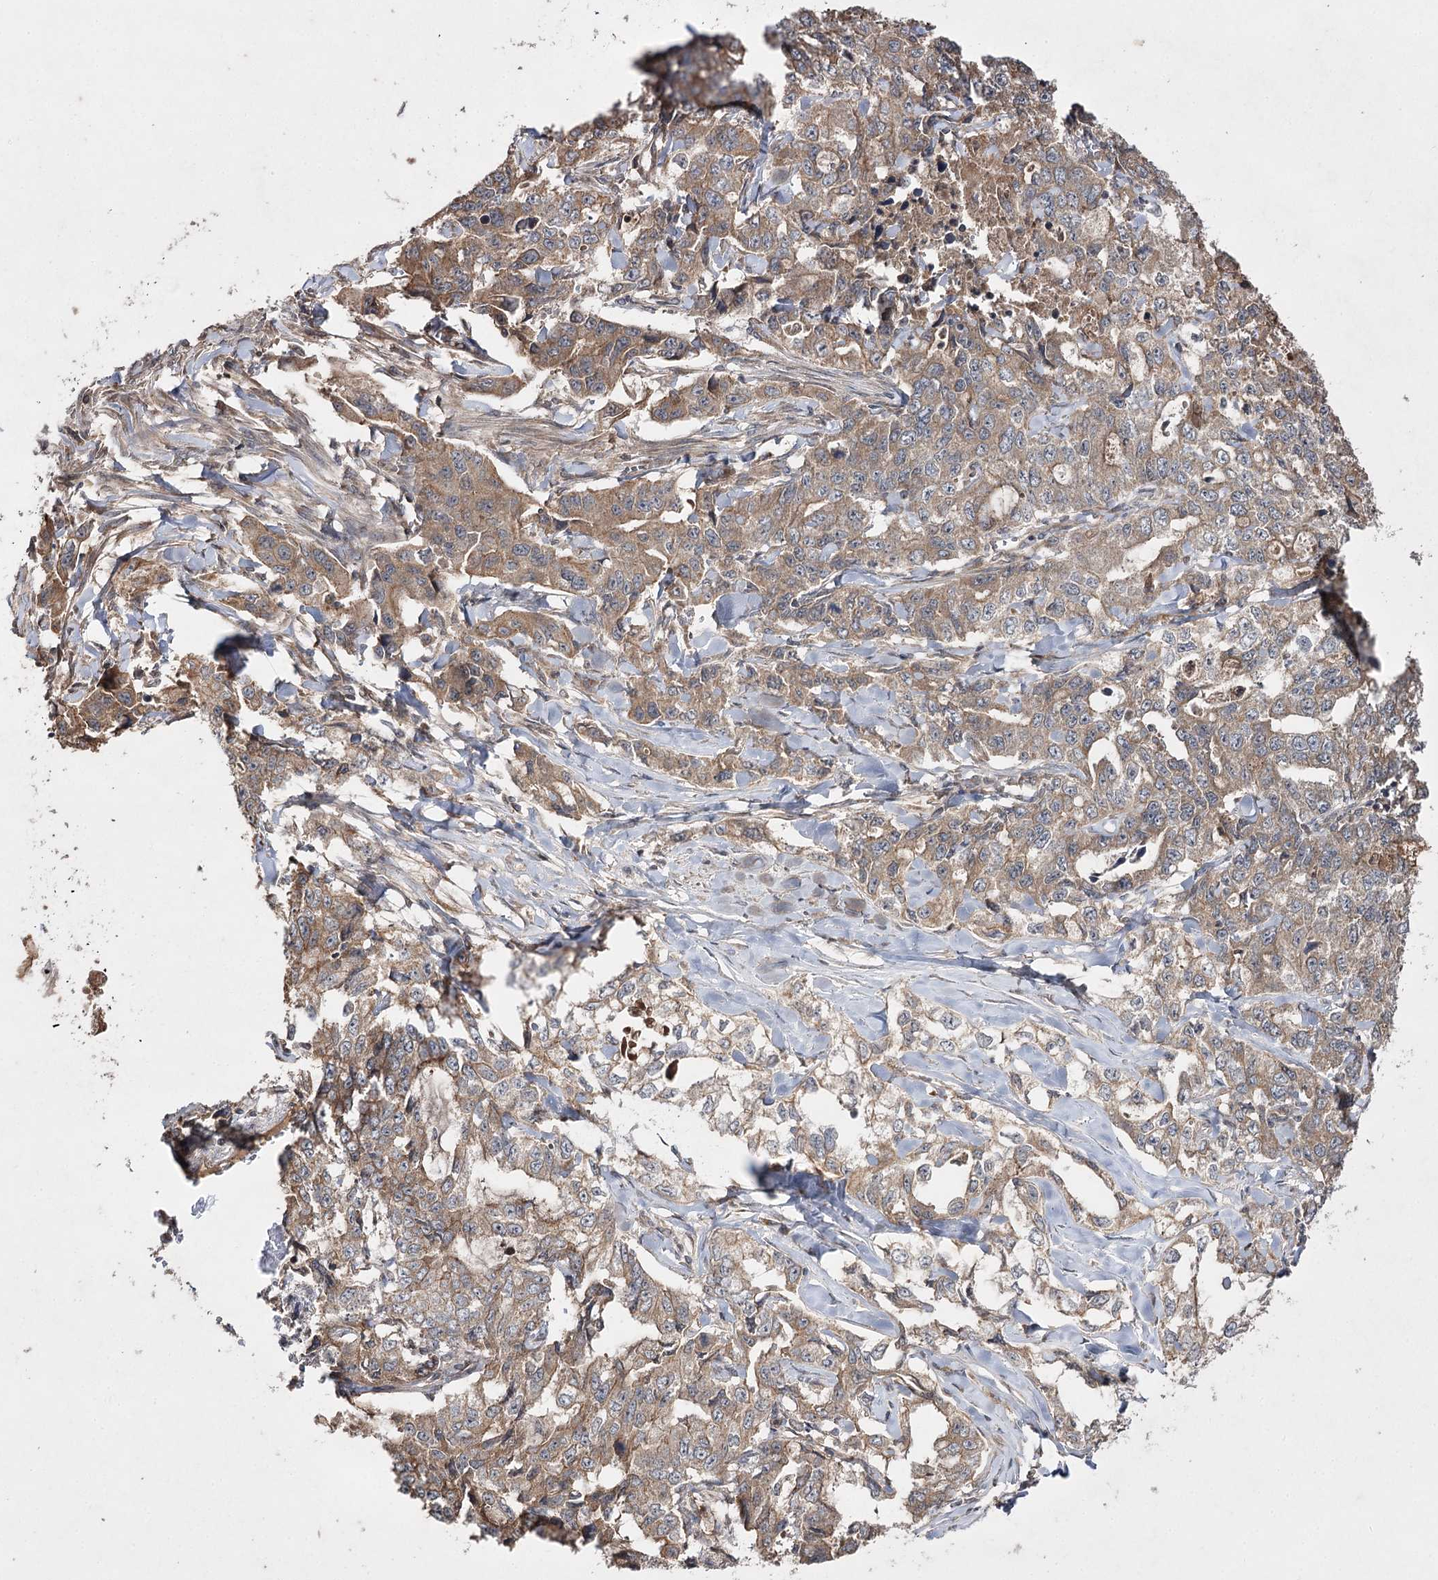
{"staining": {"intensity": "moderate", "quantity": ">75%", "location": "cytoplasmic/membranous"}, "tissue": "lung cancer", "cell_type": "Tumor cells", "image_type": "cancer", "snomed": [{"axis": "morphology", "description": "Adenocarcinoma, NOS"}, {"axis": "topography", "description": "Lung"}], "caption": "Immunohistochemical staining of lung cancer (adenocarcinoma) reveals medium levels of moderate cytoplasmic/membranous protein staining in about >75% of tumor cells. The protein is shown in brown color, while the nuclei are stained blue.", "gene": "FANCL", "patient": {"sex": "female", "age": 51}}